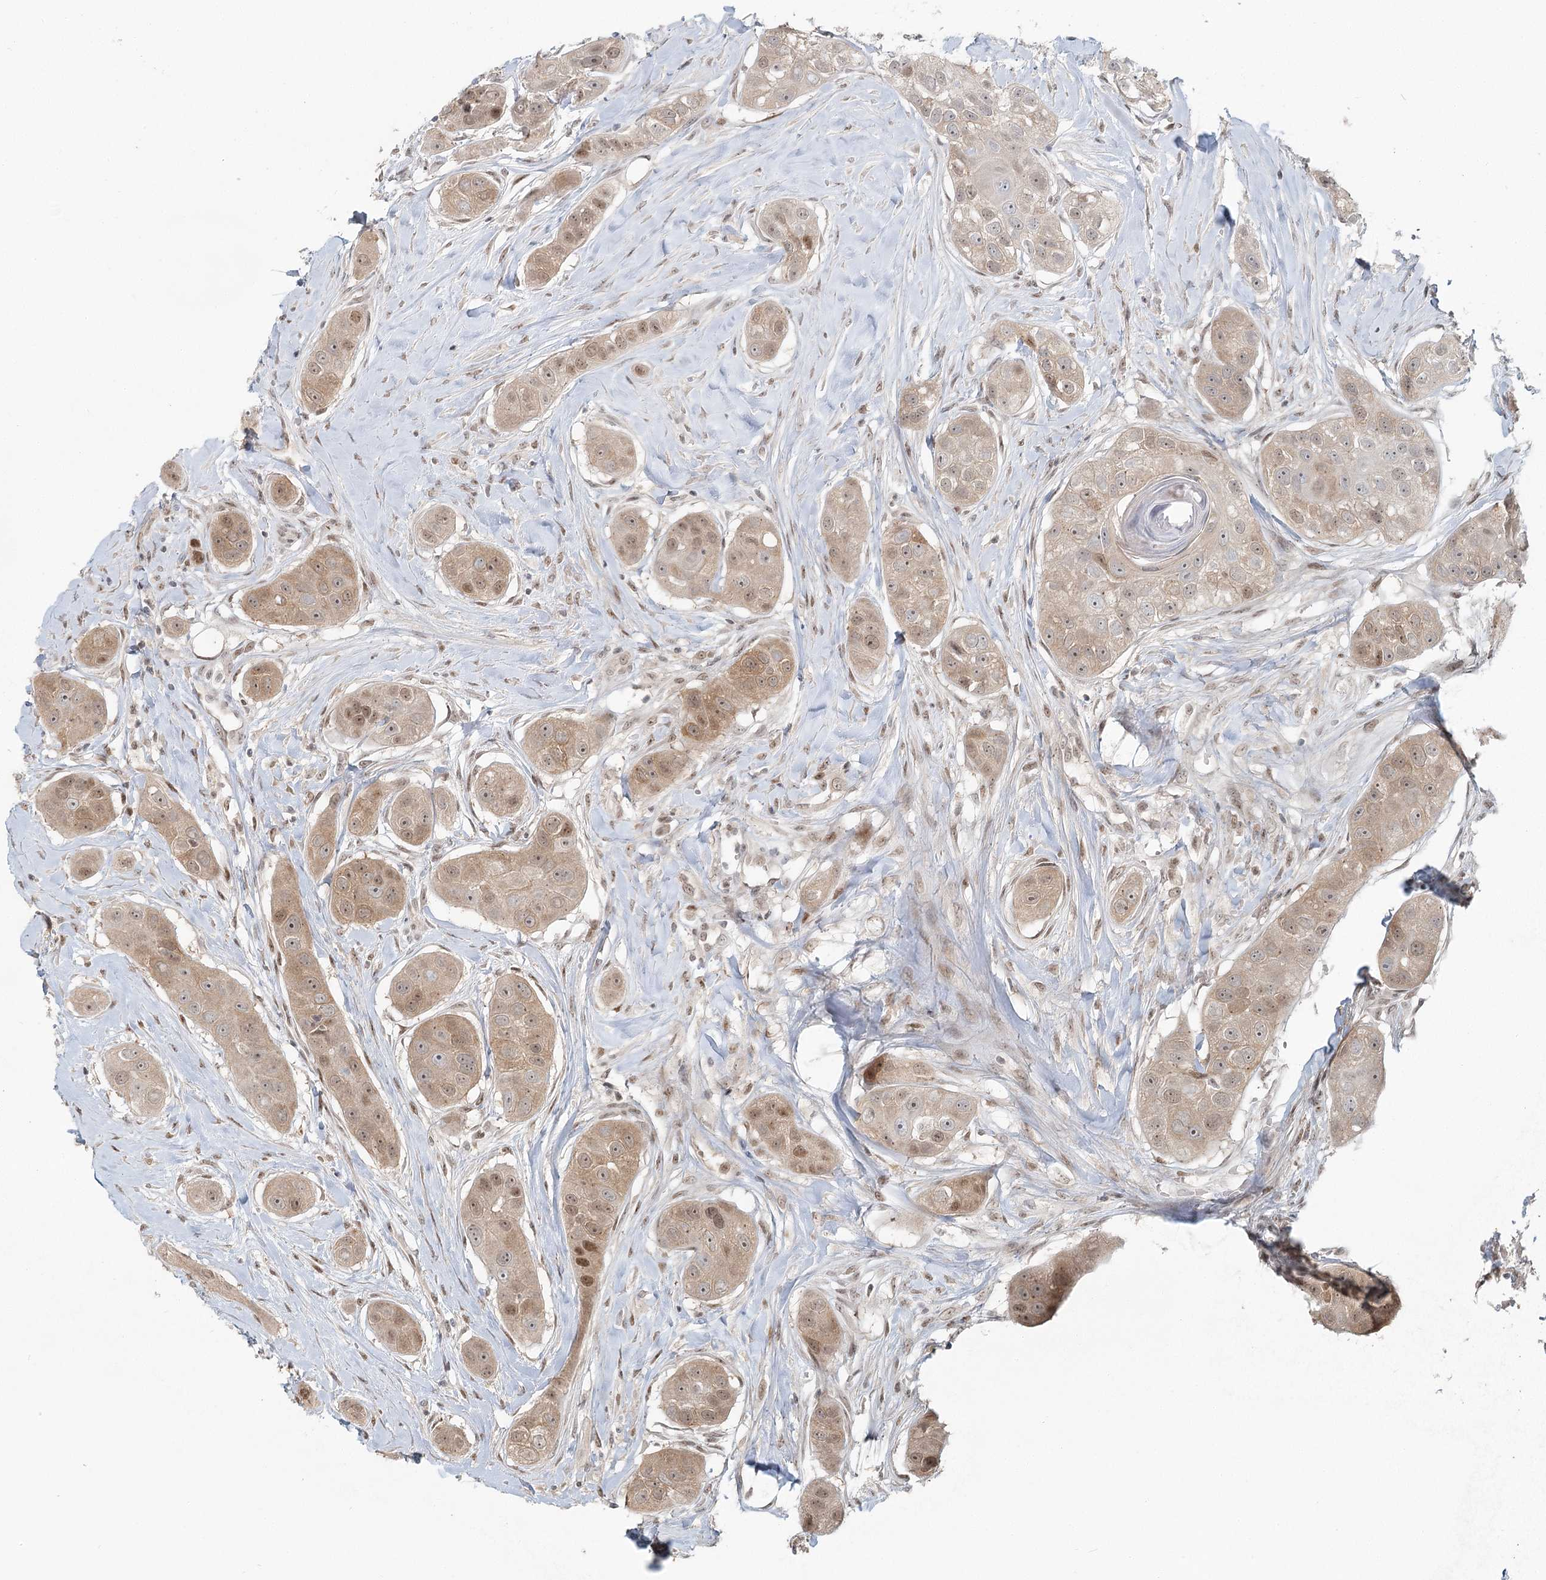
{"staining": {"intensity": "moderate", "quantity": ">75%", "location": "cytoplasmic/membranous,nuclear"}, "tissue": "head and neck cancer", "cell_type": "Tumor cells", "image_type": "cancer", "snomed": [{"axis": "morphology", "description": "Normal tissue, NOS"}, {"axis": "morphology", "description": "Squamous cell carcinoma, NOS"}, {"axis": "topography", "description": "Skeletal muscle"}, {"axis": "topography", "description": "Head-Neck"}], "caption": "A brown stain shows moderate cytoplasmic/membranous and nuclear staining of a protein in human head and neck squamous cell carcinoma tumor cells. The staining was performed using DAB (3,3'-diaminobenzidine), with brown indicating positive protein expression. Nuclei are stained blue with hematoxylin.", "gene": "R3HCC1L", "patient": {"sex": "male", "age": 51}}